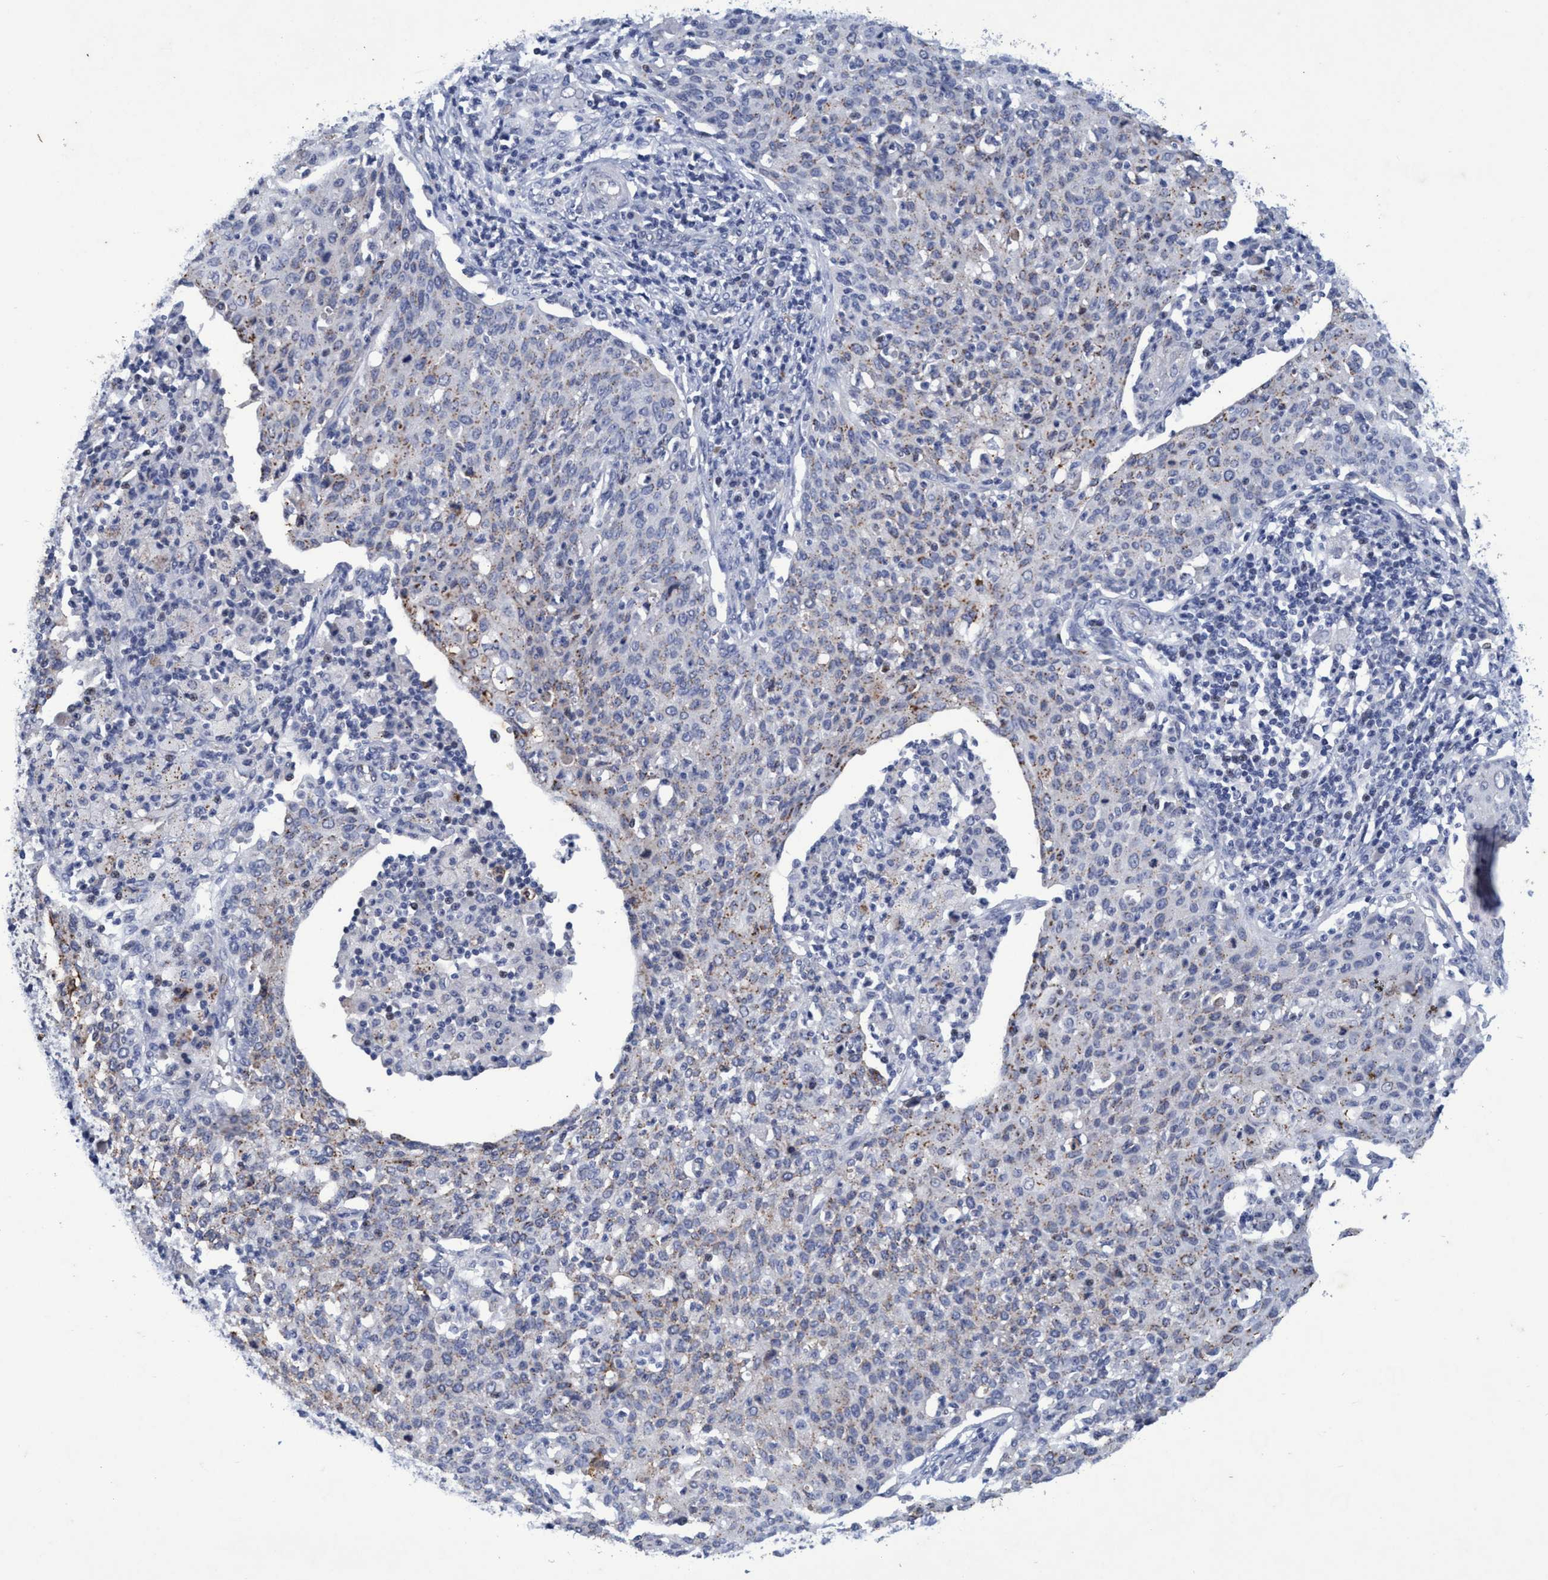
{"staining": {"intensity": "weak", "quantity": "<25%", "location": "cytoplasmic/membranous"}, "tissue": "cervical cancer", "cell_type": "Tumor cells", "image_type": "cancer", "snomed": [{"axis": "morphology", "description": "Squamous cell carcinoma, NOS"}, {"axis": "topography", "description": "Cervix"}], "caption": "Image shows no significant protein expression in tumor cells of cervical cancer (squamous cell carcinoma).", "gene": "GRB14", "patient": {"sex": "female", "age": 38}}